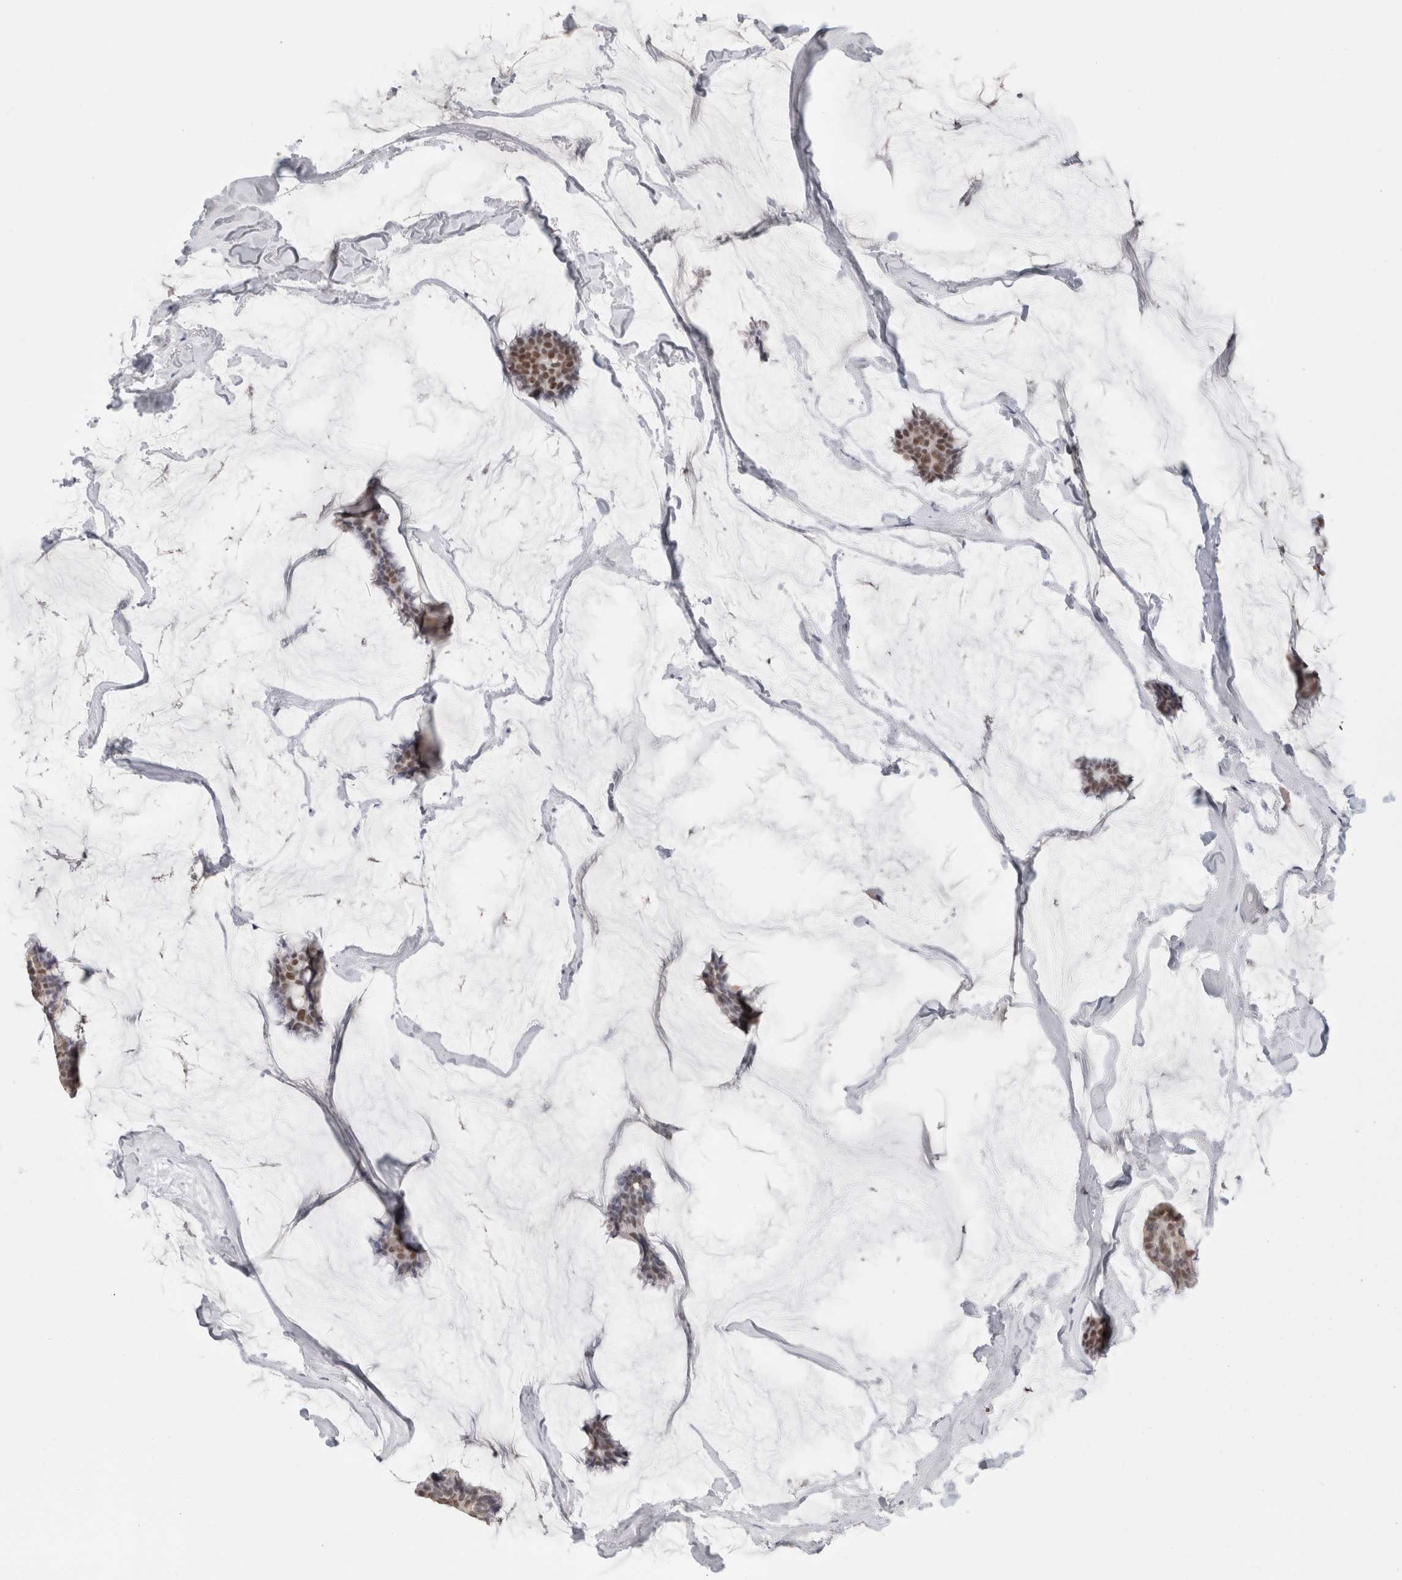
{"staining": {"intensity": "moderate", "quantity": ">75%", "location": "nuclear"}, "tissue": "breast cancer", "cell_type": "Tumor cells", "image_type": "cancer", "snomed": [{"axis": "morphology", "description": "Duct carcinoma"}, {"axis": "topography", "description": "Breast"}], "caption": "Tumor cells reveal medium levels of moderate nuclear positivity in about >75% of cells in infiltrating ductal carcinoma (breast). (DAB (3,3'-diaminobenzidine) IHC, brown staining for protein, blue staining for nuclei).", "gene": "SMARCC1", "patient": {"sex": "female", "age": 93}}